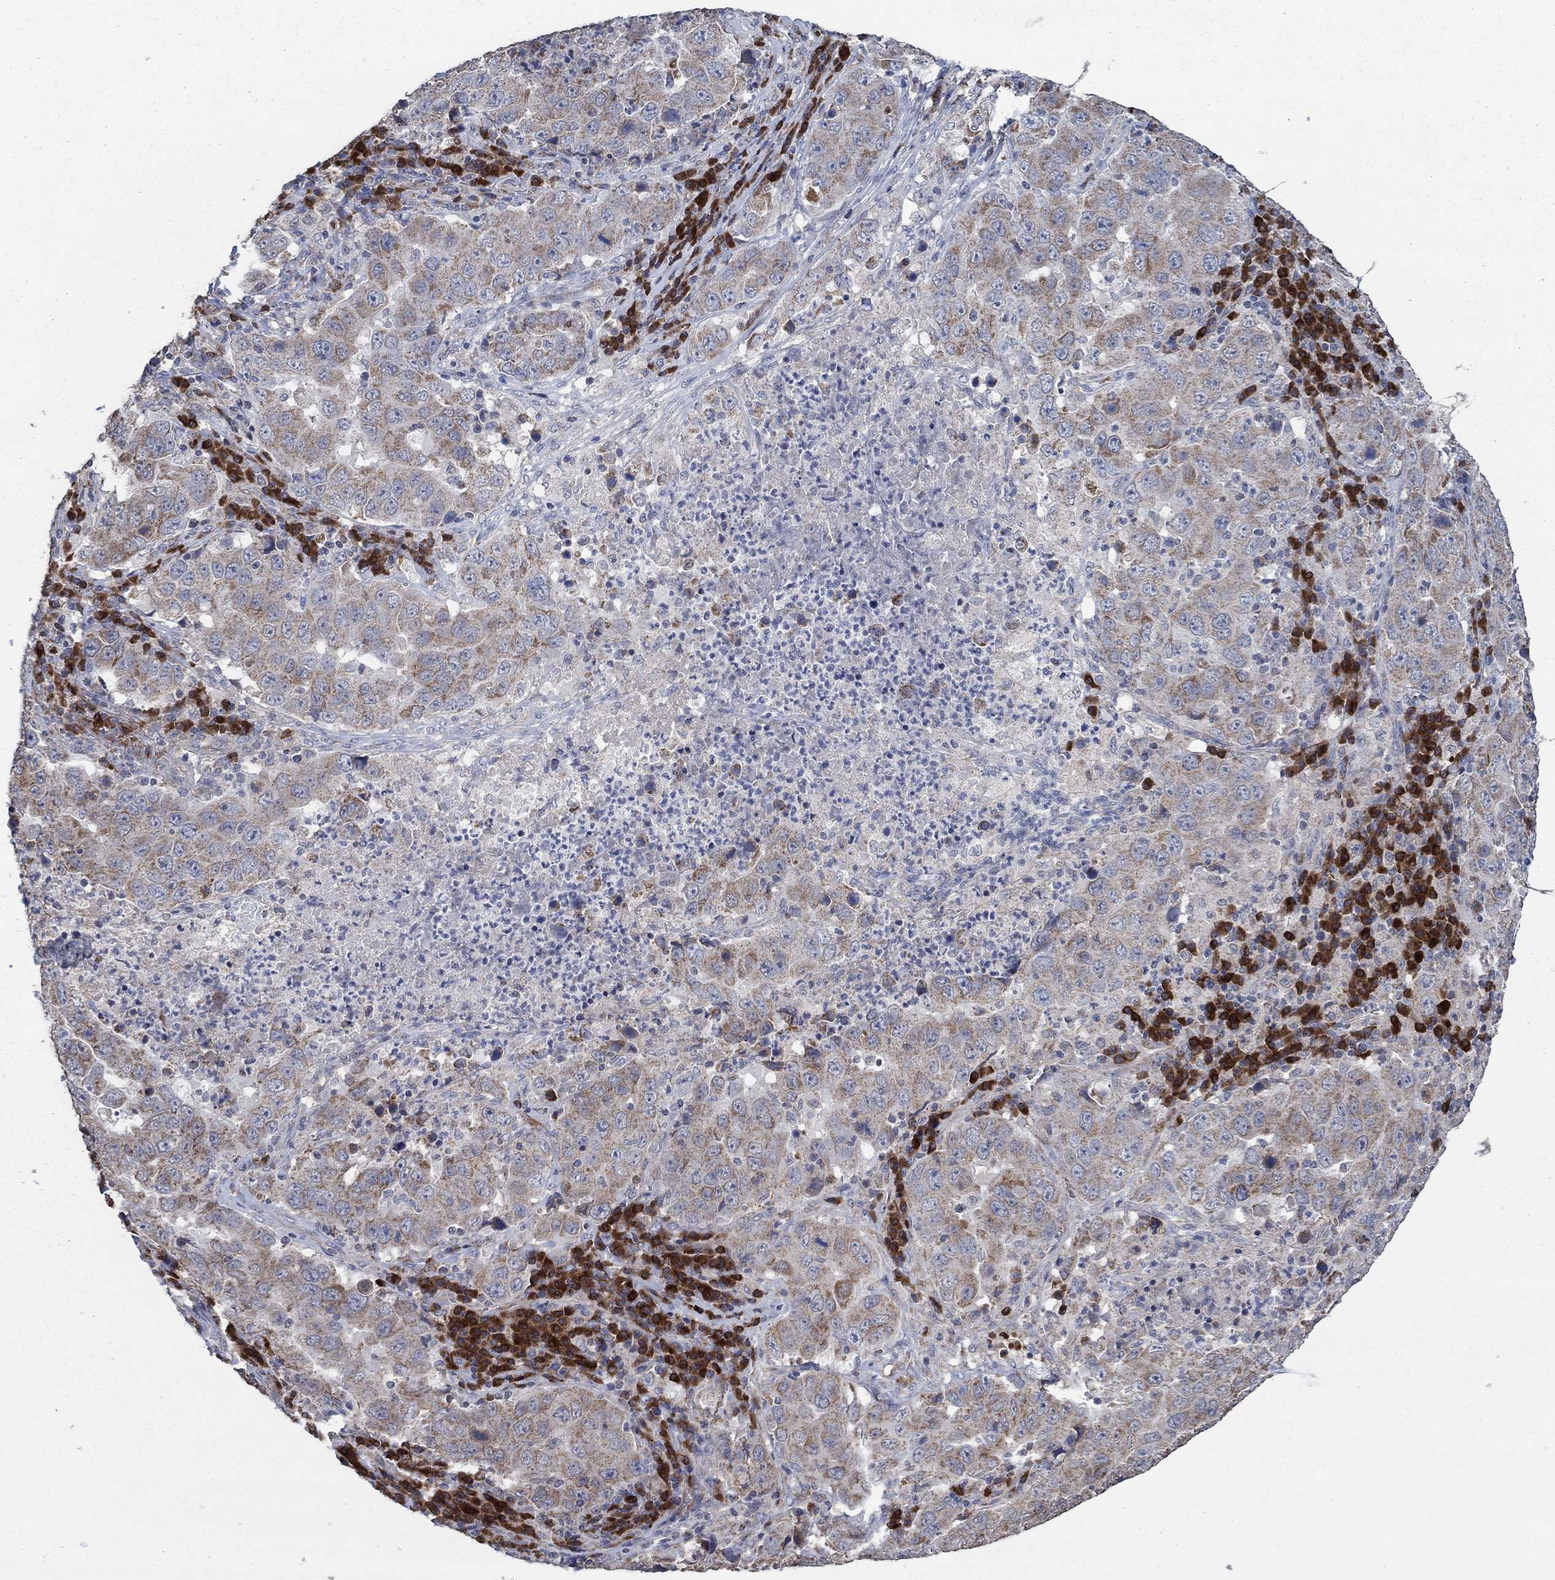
{"staining": {"intensity": "weak", "quantity": "25%-75%", "location": "cytoplasmic/membranous"}, "tissue": "lung cancer", "cell_type": "Tumor cells", "image_type": "cancer", "snomed": [{"axis": "morphology", "description": "Adenocarcinoma, NOS"}, {"axis": "topography", "description": "Lung"}], "caption": "Lung cancer (adenocarcinoma) was stained to show a protein in brown. There is low levels of weak cytoplasmic/membranous expression in about 25%-75% of tumor cells.", "gene": "HID1", "patient": {"sex": "male", "age": 73}}